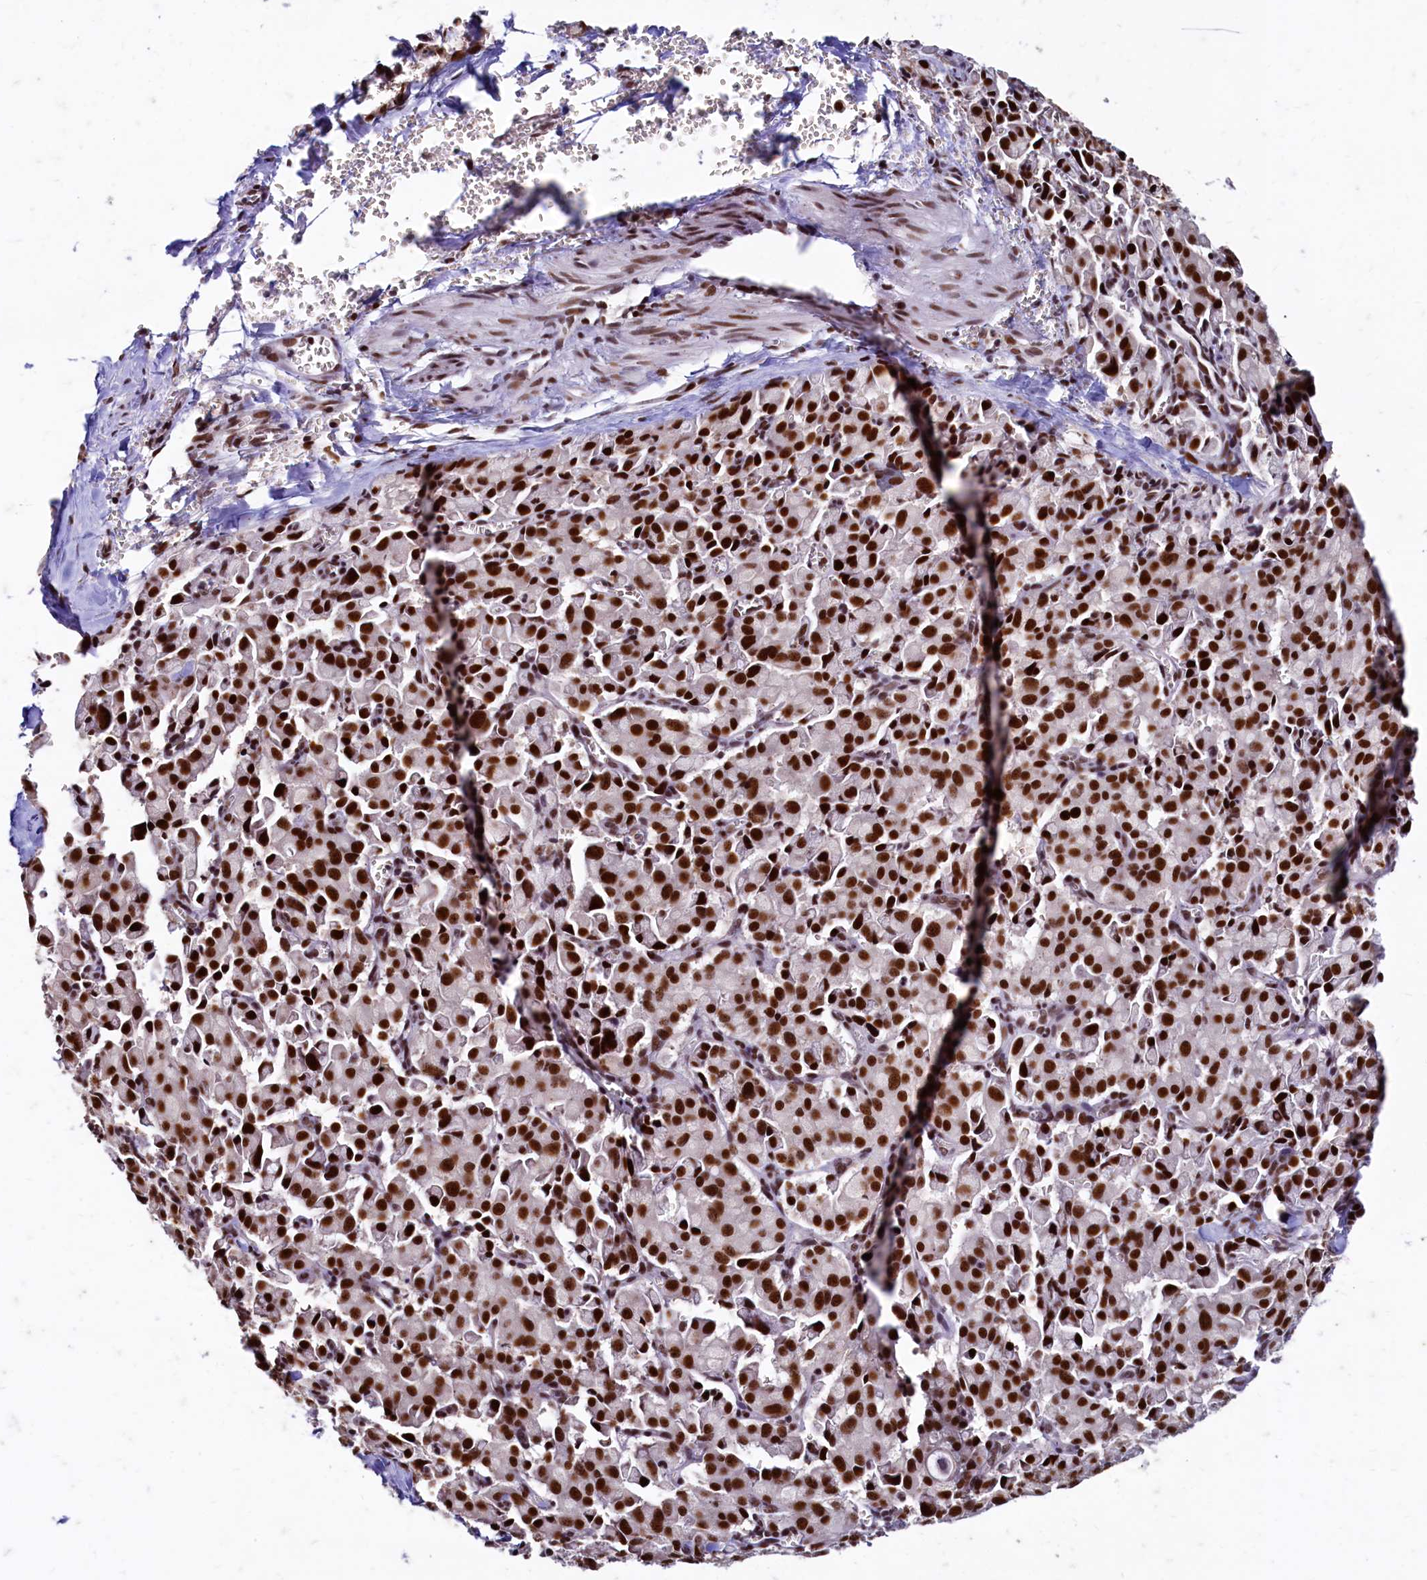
{"staining": {"intensity": "strong", "quantity": ">75%", "location": "nuclear"}, "tissue": "pancreatic cancer", "cell_type": "Tumor cells", "image_type": "cancer", "snomed": [{"axis": "morphology", "description": "Adenocarcinoma, NOS"}, {"axis": "topography", "description": "Pancreas"}], "caption": "Pancreatic cancer stained with DAB immunohistochemistry shows high levels of strong nuclear staining in about >75% of tumor cells.", "gene": "CPSF7", "patient": {"sex": "male", "age": 65}}